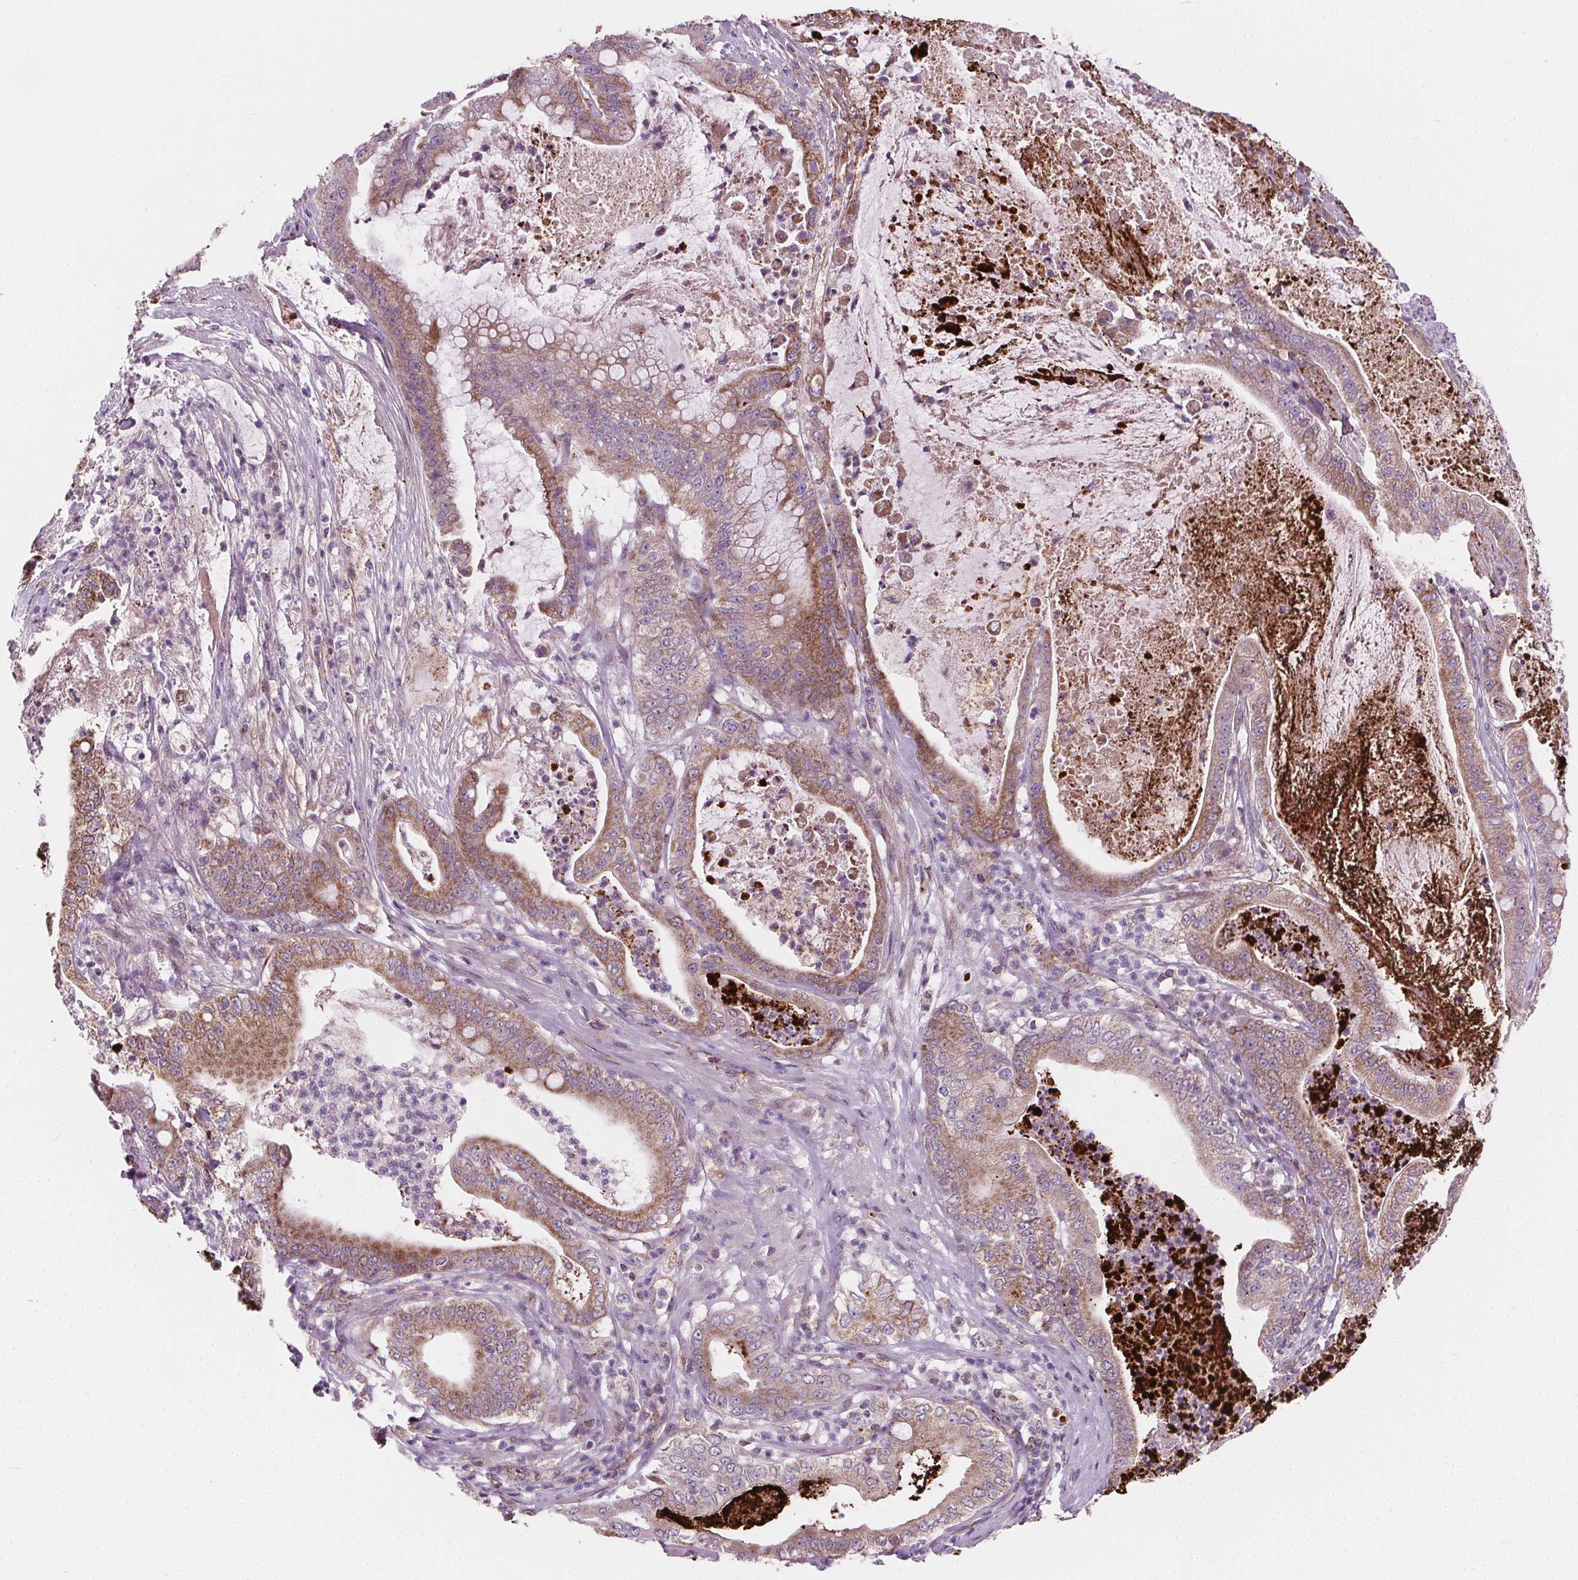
{"staining": {"intensity": "moderate", "quantity": "25%-75%", "location": "cytoplasmic/membranous"}, "tissue": "pancreatic cancer", "cell_type": "Tumor cells", "image_type": "cancer", "snomed": [{"axis": "morphology", "description": "Adenocarcinoma, NOS"}, {"axis": "topography", "description": "Pancreas"}], "caption": "Protein staining of pancreatic cancer tissue shows moderate cytoplasmic/membranous positivity in about 25%-75% of tumor cells. The protein of interest is shown in brown color, while the nuclei are stained blue.", "gene": "GOLT1B", "patient": {"sex": "male", "age": 71}}